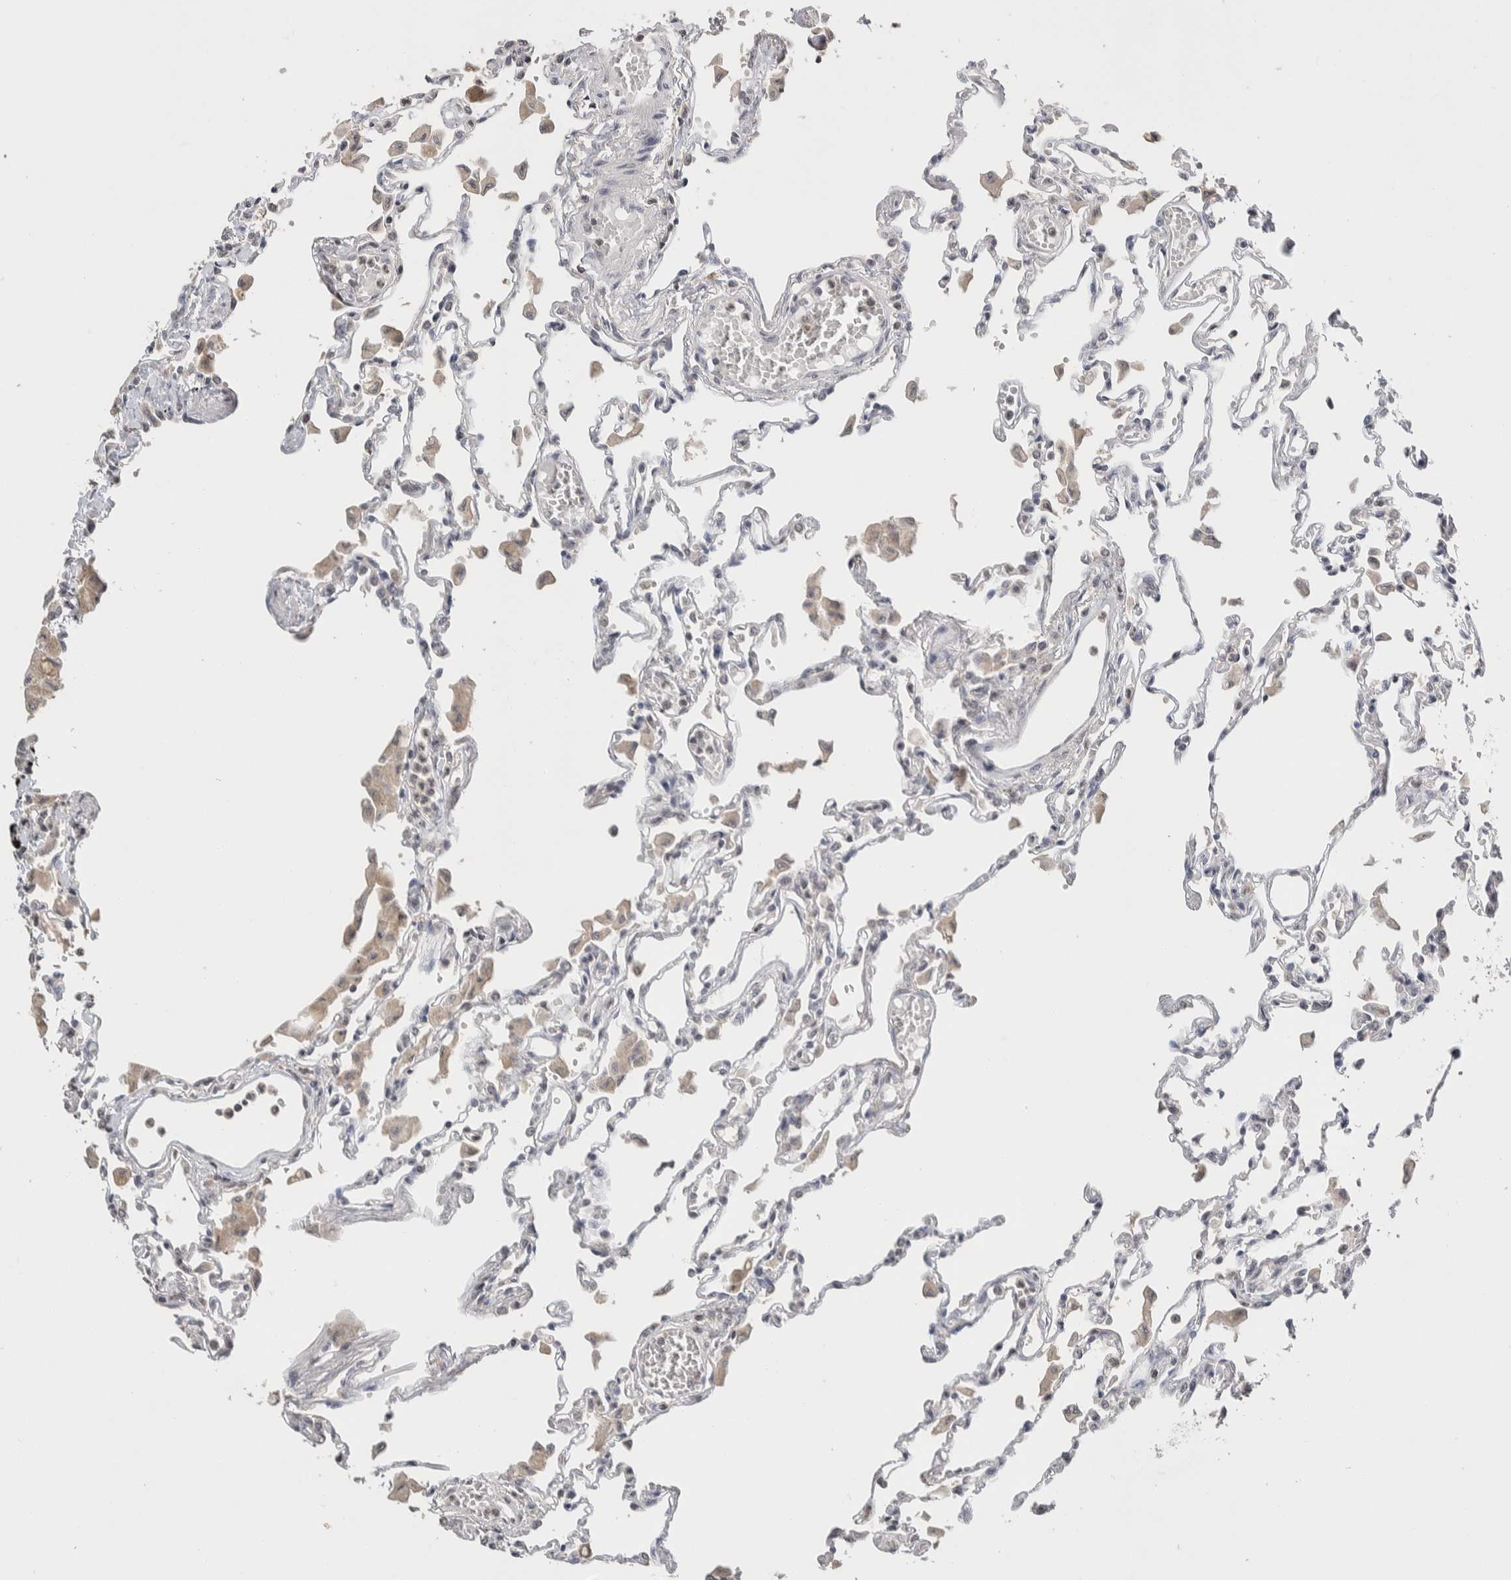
{"staining": {"intensity": "weak", "quantity": "<25%", "location": "cytoplasmic/membranous"}, "tissue": "lung", "cell_type": "Alveolar cells", "image_type": "normal", "snomed": [{"axis": "morphology", "description": "Normal tissue, NOS"}, {"axis": "topography", "description": "Bronchus"}, {"axis": "topography", "description": "Lung"}], "caption": "An IHC image of normal lung is shown. There is no staining in alveolar cells of lung. (DAB IHC with hematoxylin counter stain).", "gene": "CRAT", "patient": {"sex": "female", "age": 49}}